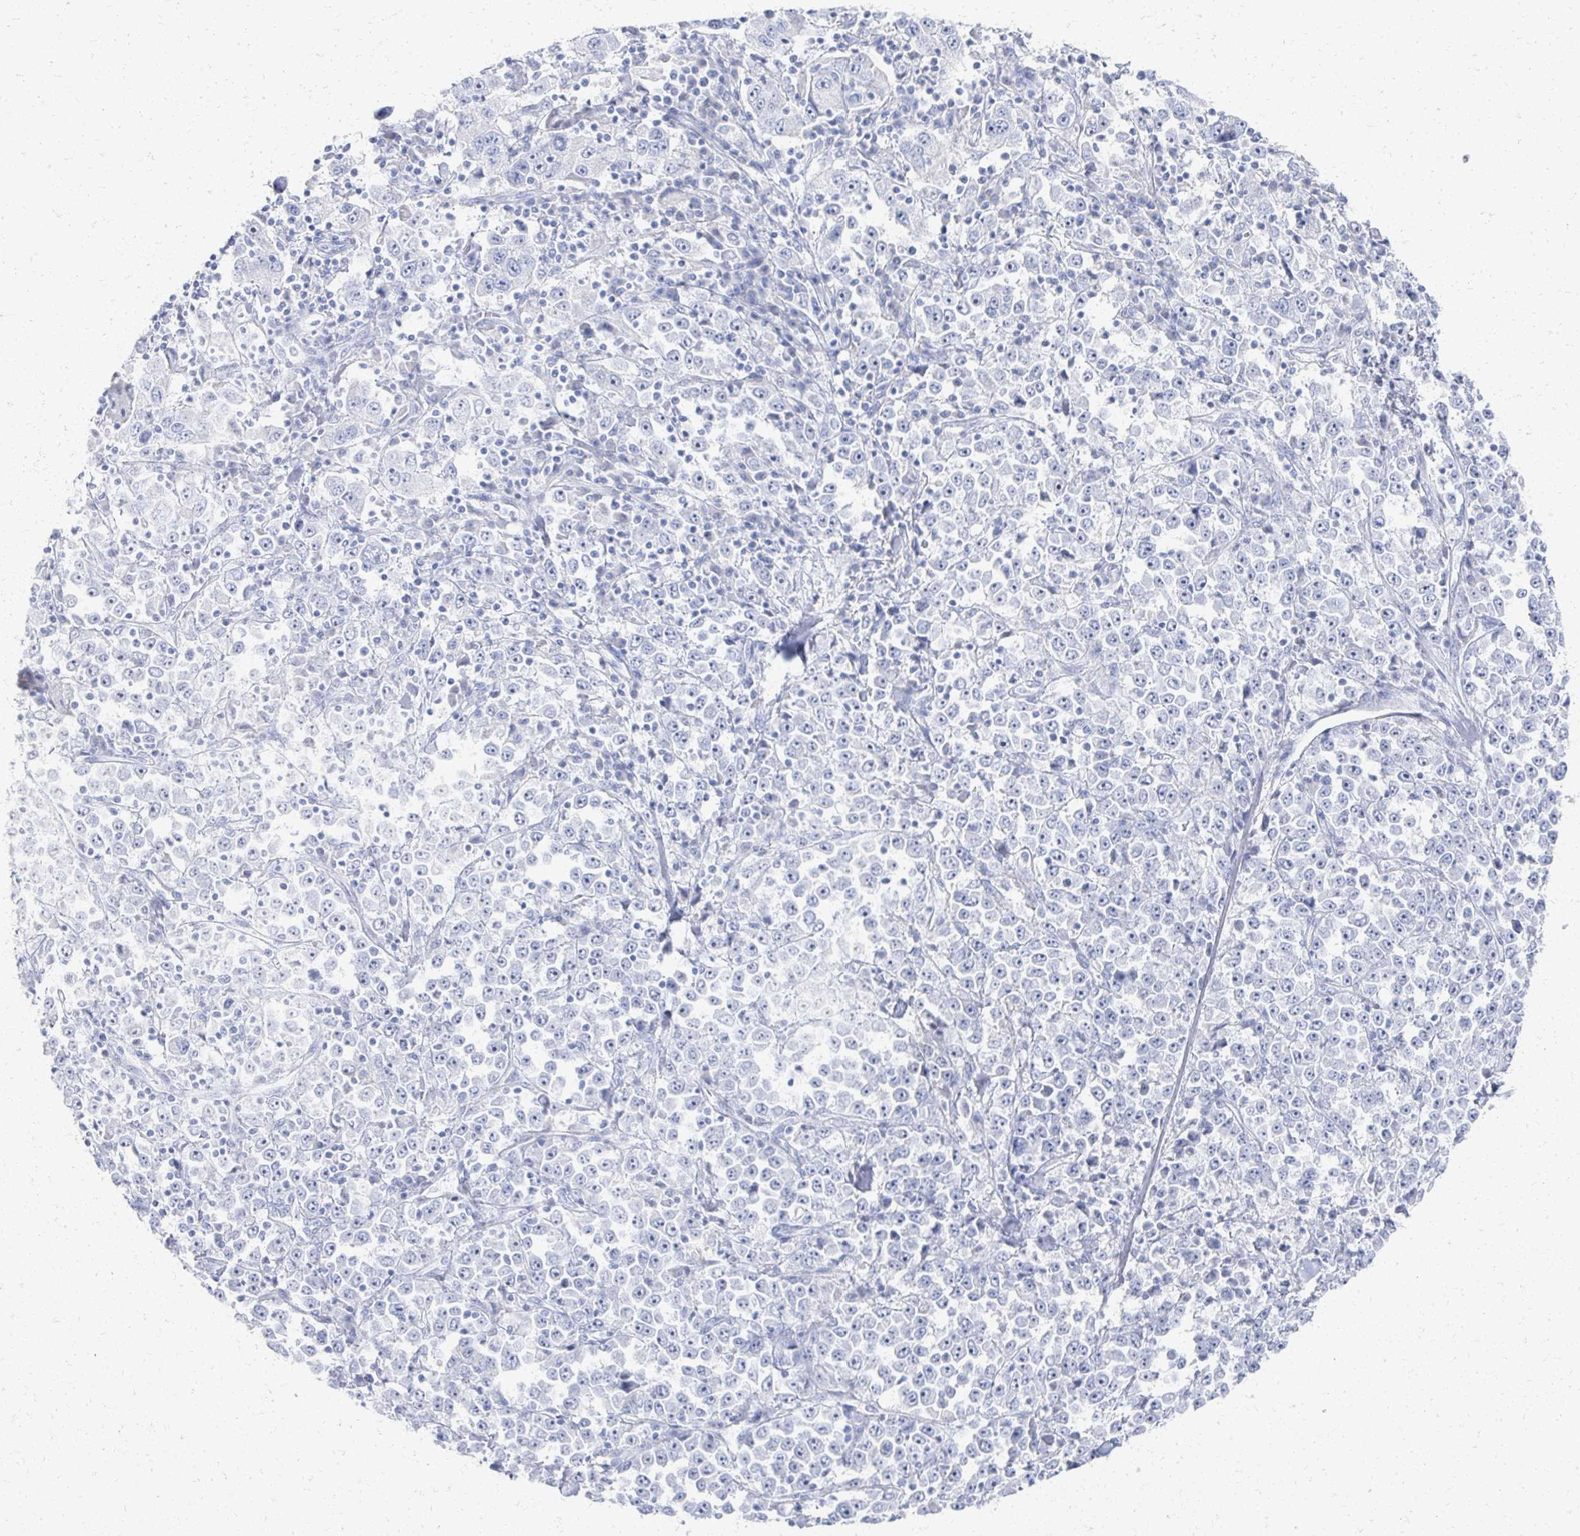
{"staining": {"intensity": "negative", "quantity": "none", "location": "none"}, "tissue": "stomach cancer", "cell_type": "Tumor cells", "image_type": "cancer", "snomed": [{"axis": "morphology", "description": "Normal tissue, NOS"}, {"axis": "morphology", "description": "Adenocarcinoma, NOS"}, {"axis": "topography", "description": "Stomach, upper"}, {"axis": "topography", "description": "Stomach"}], "caption": "The micrograph demonstrates no staining of tumor cells in stomach cancer. (DAB immunohistochemistry (IHC) with hematoxylin counter stain).", "gene": "PRR20A", "patient": {"sex": "male", "age": 59}}